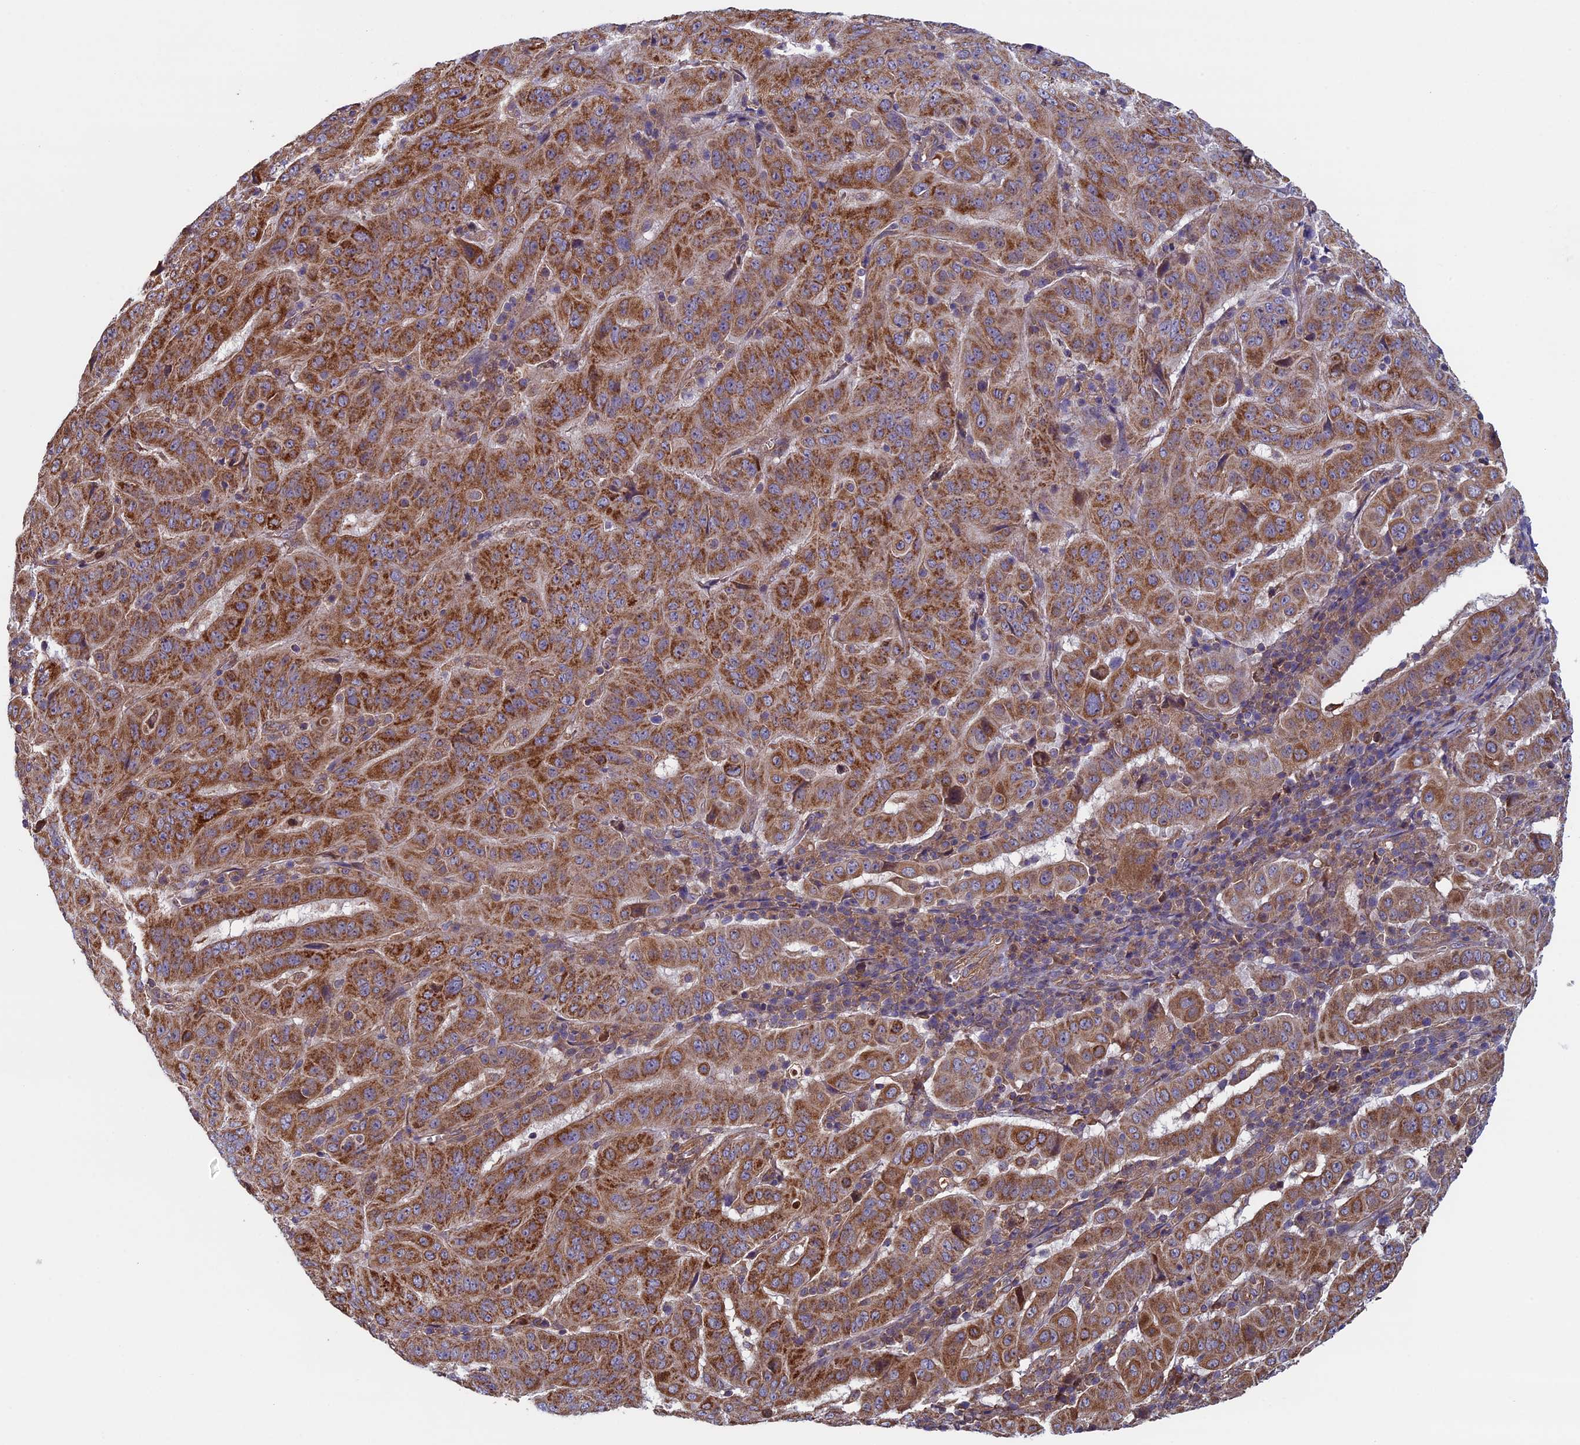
{"staining": {"intensity": "strong", "quantity": ">75%", "location": "cytoplasmic/membranous"}, "tissue": "pancreatic cancer", "cell_type": "Tumor cells", "image_type": "cancer", "snomed": [{"axis": "morphology", "description": "Adenocarcinoma, NOS"}, {"axis": "topography", "description": "Pancreas"}], "caption": "The histopathology image demonstrates staining of pancreatic cancer (adenocarcinoma), revealing strong cytoplasmic/membranous protein positivity (brown color) within tumor cells.", "gene": "CCDC8", "patient": {"sex": "male", "age": 63}}